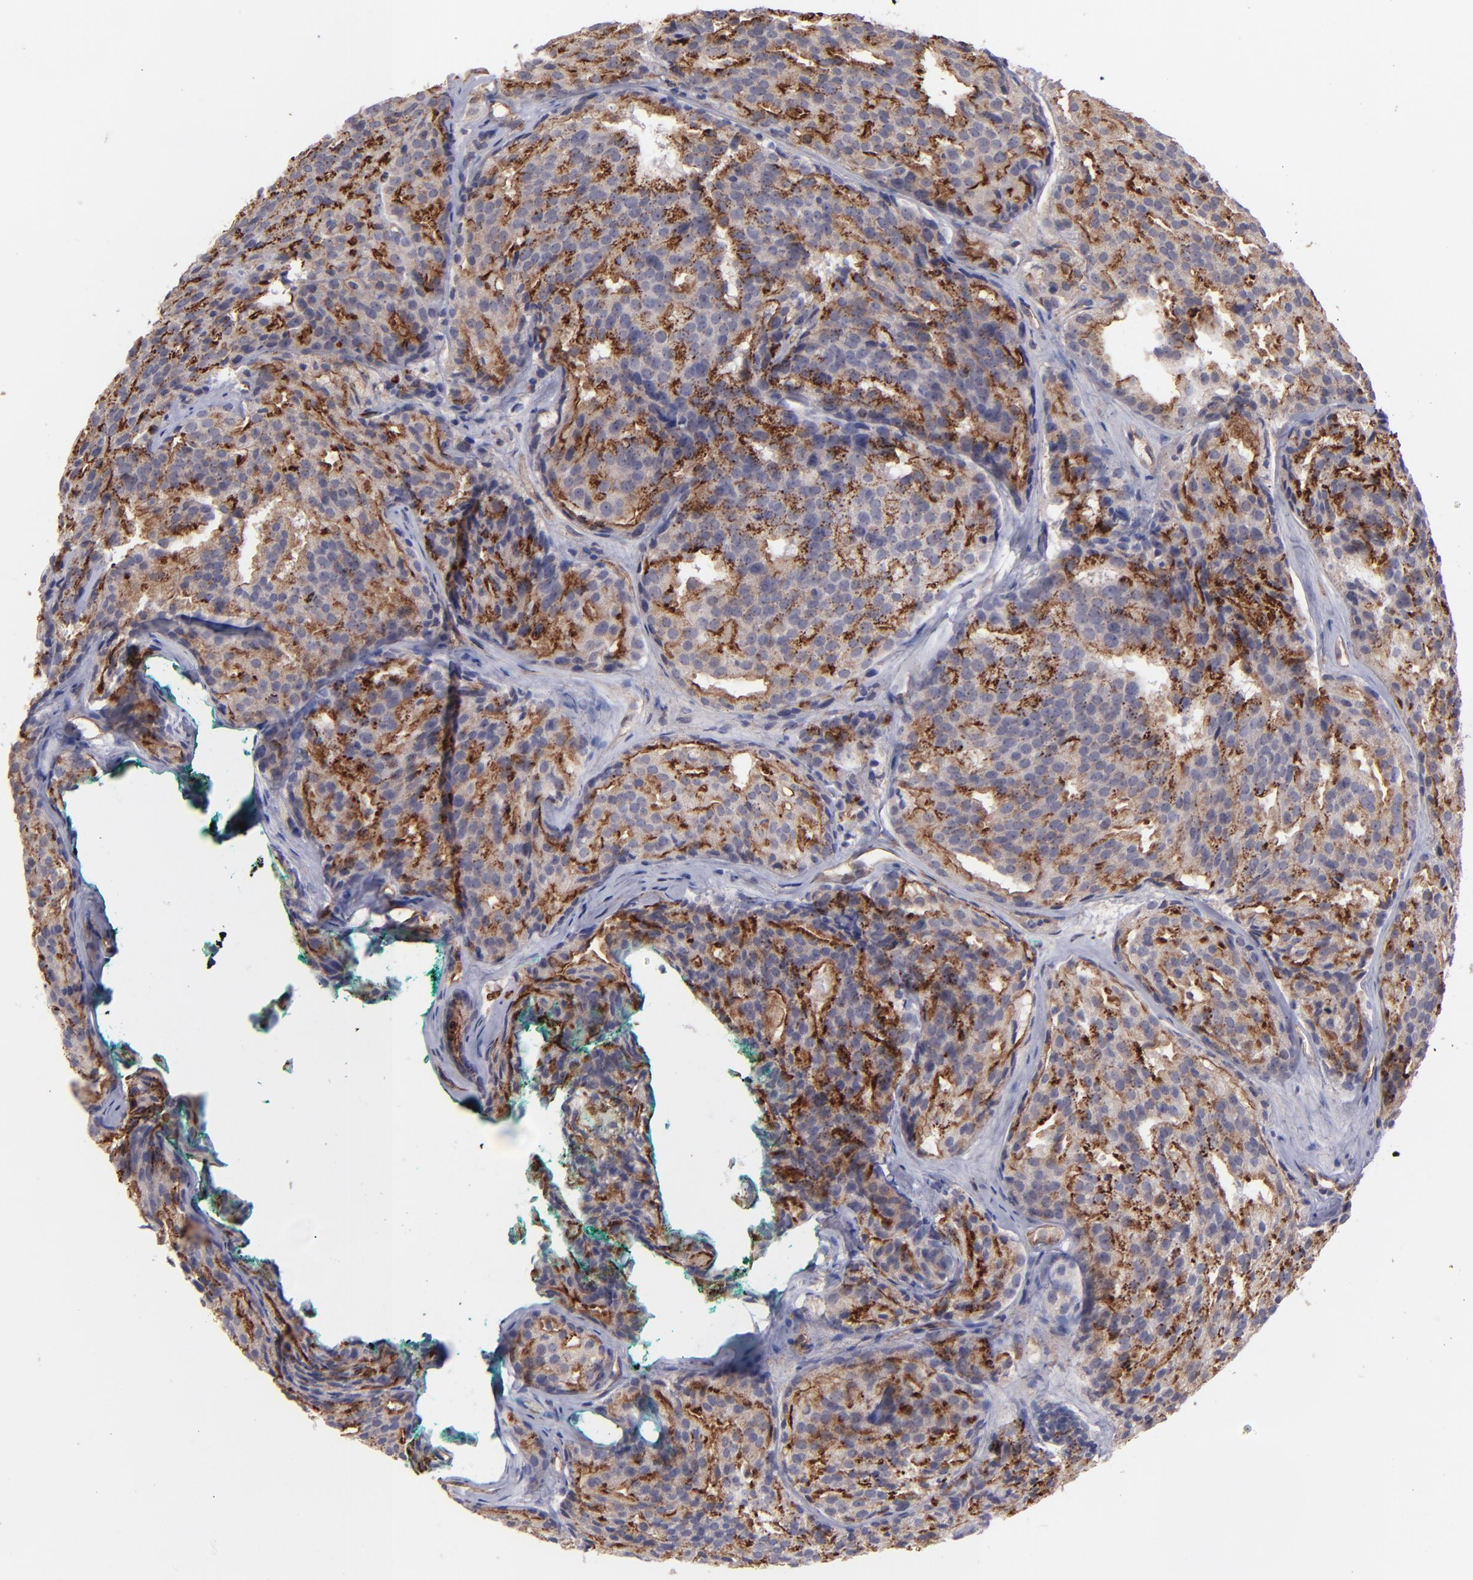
{"staining": {"intensity": "weak", "quantity": "25%-75%", "location": "cytoplasmic/membranous"}, "tissue": "prostate cancer", "cell_type": "Tumor cells", "image_type": "cancer", "snomed": [{"axis": "morphology", "description": "Adenocarcinoma, High grade"}, {"axis": "topography", "description": "Prostate"}], "caption": "Immunohistochemistry (DAB (3,3'-diaminobenzidine)) staining of prostate cancer reveals weak cytoplasmic/membranous protein expression in about 25%-75% of tumor cells. Immunohistochemistry stains the protein of interest in brown and the nuclei are stained blue.", "gene": "ICAM1", "patient": {"sex": "male", "age": 64}}